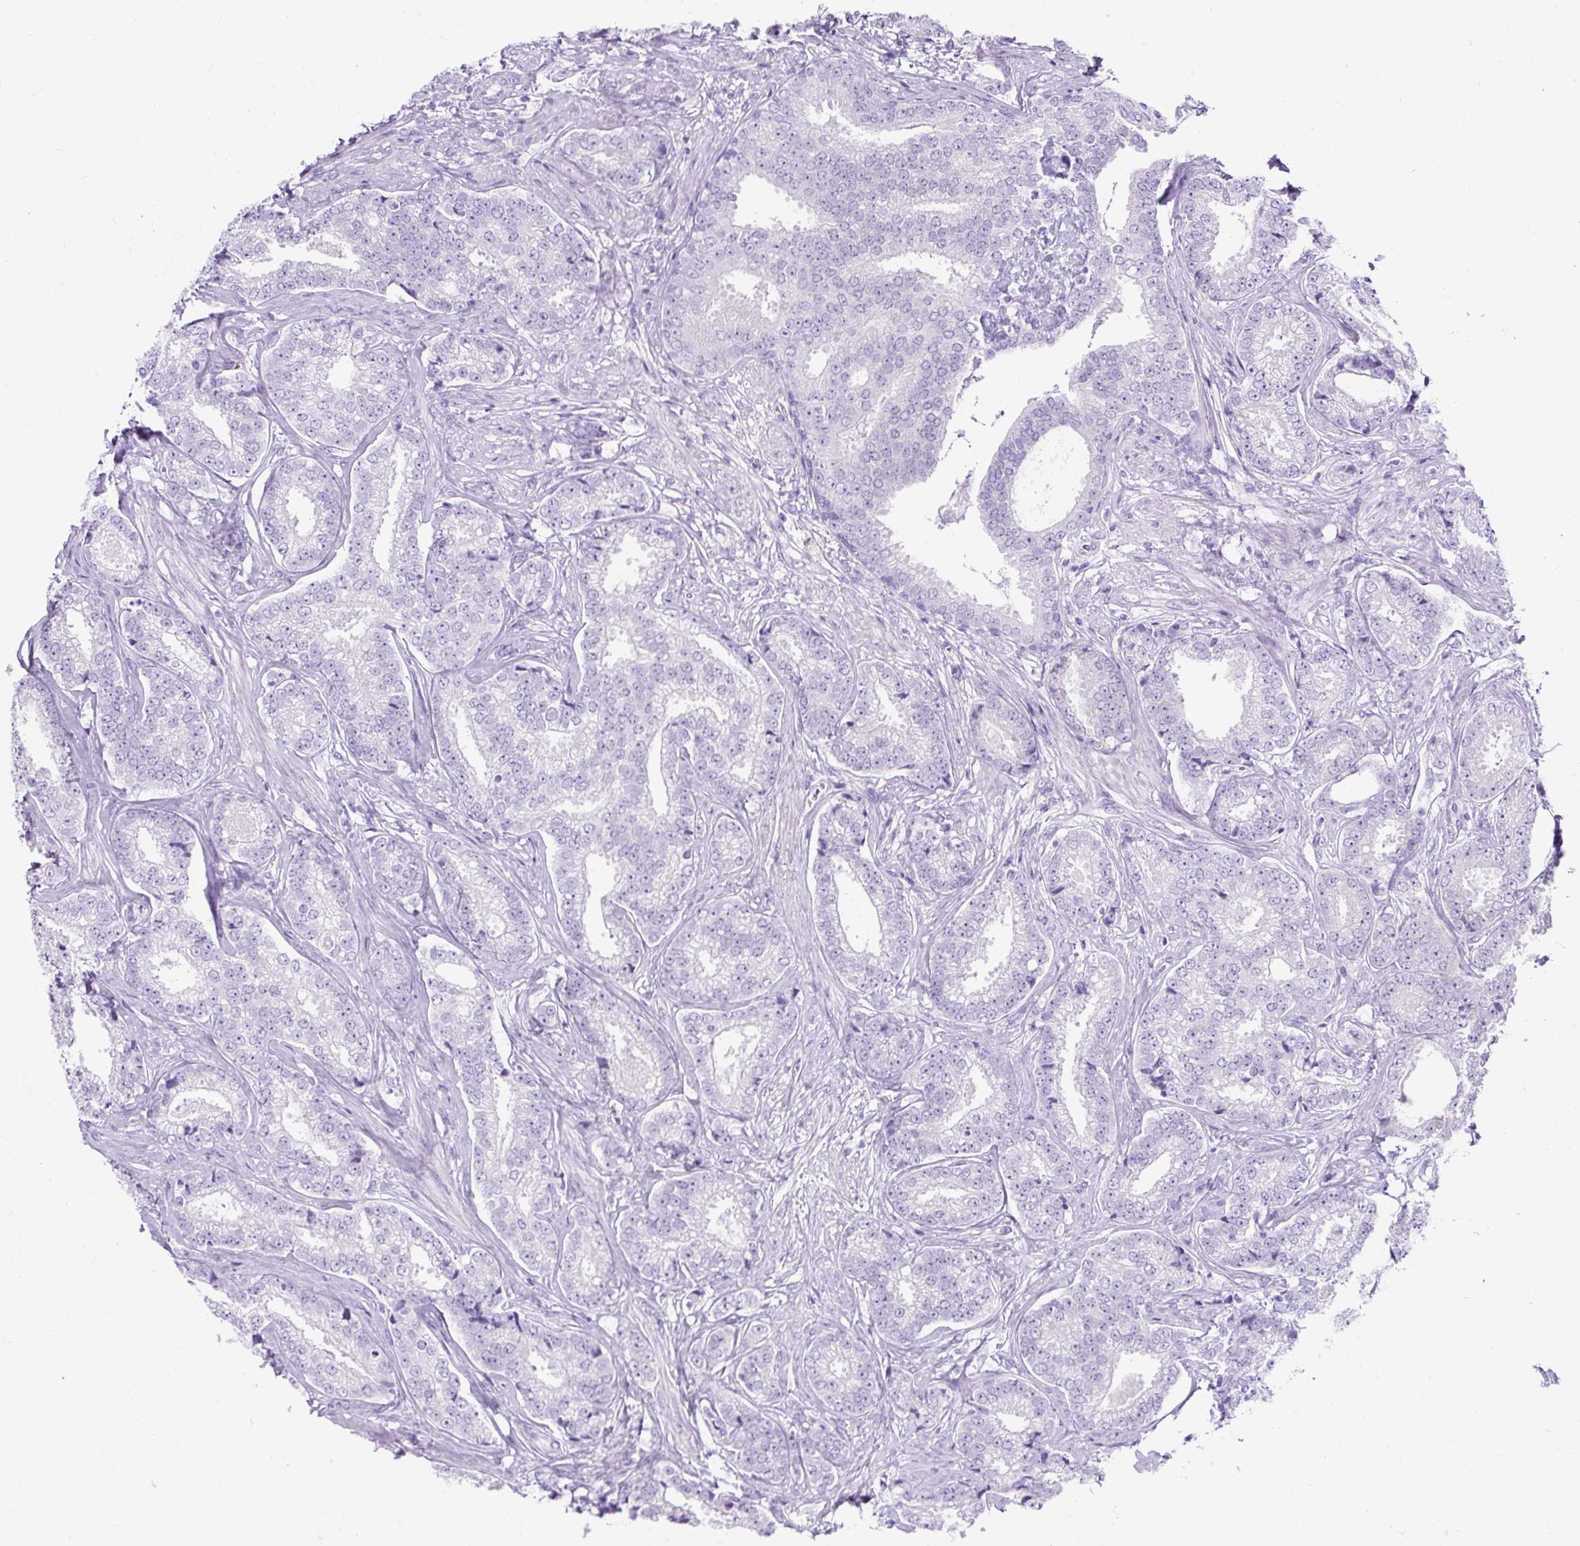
{"staining": {"intensity": "negative", "quantity": "none", "location": "none"}, "tissue": "prostate cancer", "cell_type": "Tumor cells", "image_type": "cancer", "snomed": [{"axis": "morphology", "description": "Adenocarcinoma, Low grade"}, {"axis": "topography", "description": "Prostate"}], "caption": "The image displays no significant positivity in tumor cells of adenocarcinoma (low-grade) (prostate).", "gene": "KRT12", "patient": {"sex": "male", "age": 63}}